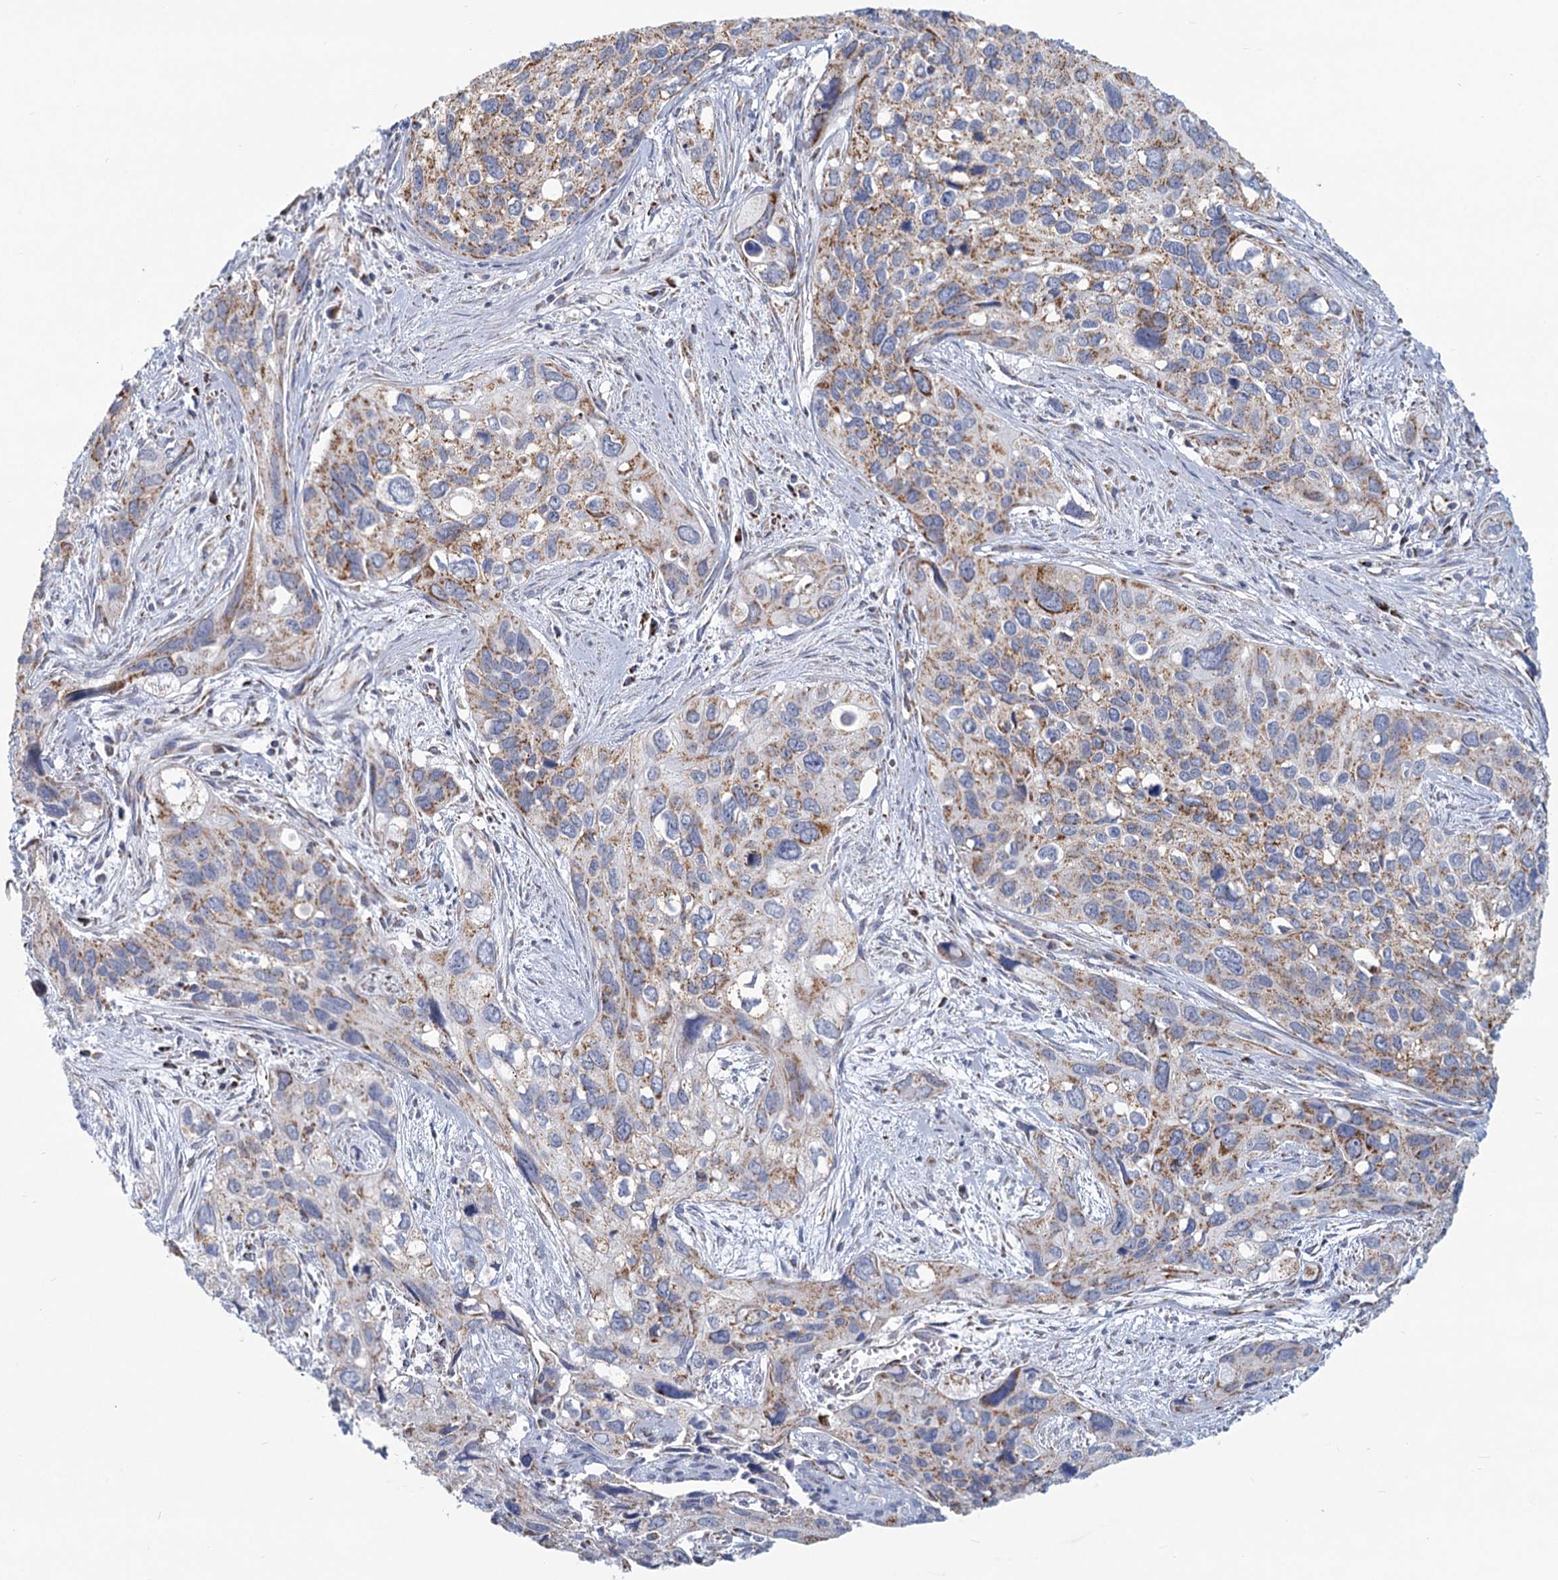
{"staining": {"intensity": "moderate", "quantity": ">75%", "location": "cytoplasmic/membranous"}, "tissue": "cervical cancer", "cell_type": "Tumor cells", "image_type": "cancer", "snomed": [{"axis": "morphology", "description": "Squamous cell carcinoma, NOS"}, {"axis": "topography", "description": "Cervix"}], "caption": "High-power microscopy captured an IHC micrograph of squamous cell carcinoma (cervical), revealing moderate cytoplasmic/membranous staining in about >75% of tumor cells. The staining is performed using DAB brown chromogen to label protein expression. The nuclei are counter-stained blue using hematoxylin.", "gene": "NDUFC2", "patient": {"sex": "female", "age": 55}}